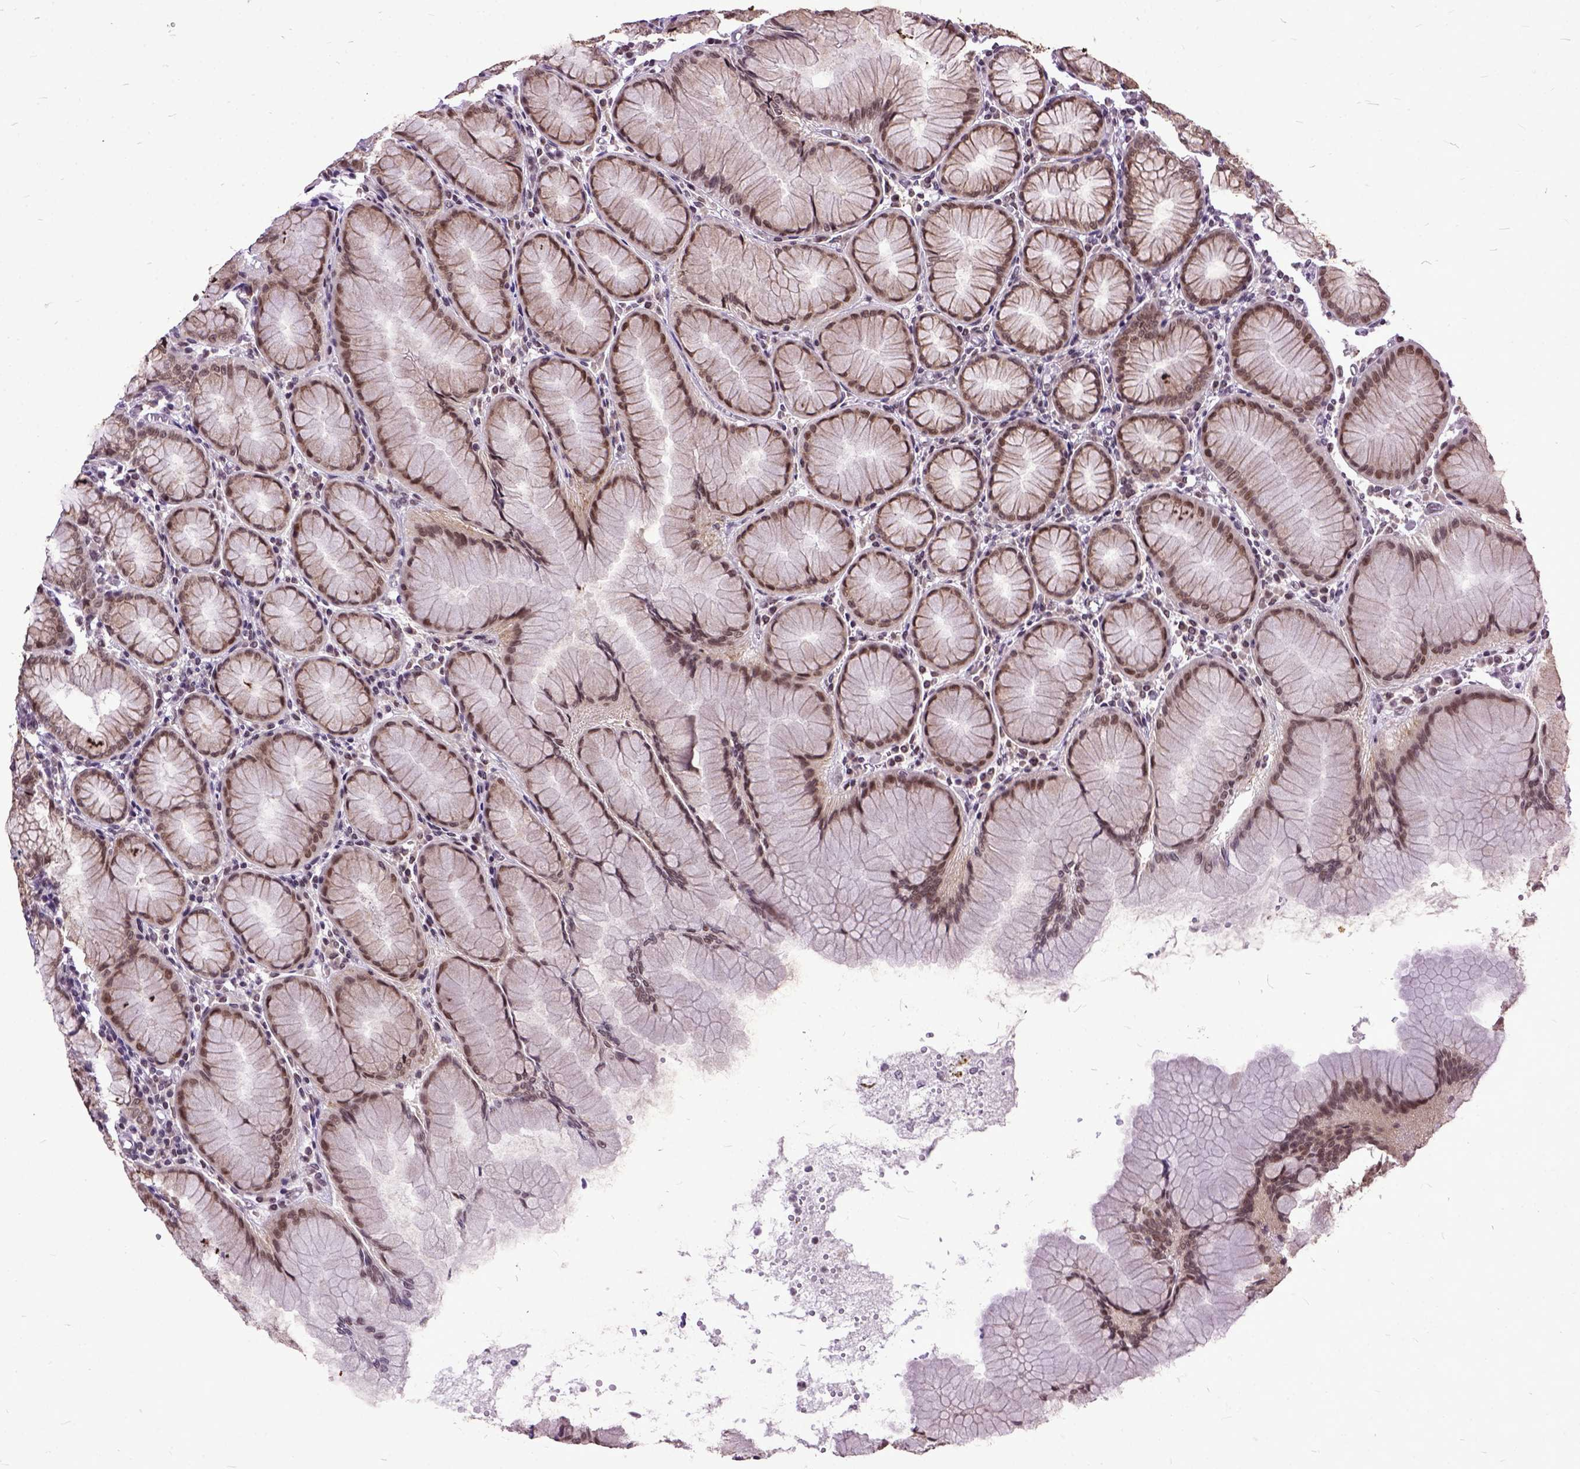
{"staining": {"intensity": "moderate", "quantity": ">75%", "location": "cytoplasmic/membranous,nuclear"}, "tissue": "stomach", "cell_type": "Glandular cells", "image_type": "normal", "snomed": [{"axis": "morphology", "description": "Normal tissue, NOS"}, {"axis": "topography", "description": "Stomach"}], "caption": "DAB immunohistochemical staining of normal human stomach demonstrates moderate cytoplasmic/membranous,nuclear protein positivity in about >75% of glandular cells. (IHC, brightfield microscopy, high magnification).", "gene": "ORC5", "patient": {"sex": "female", "age": 57}}